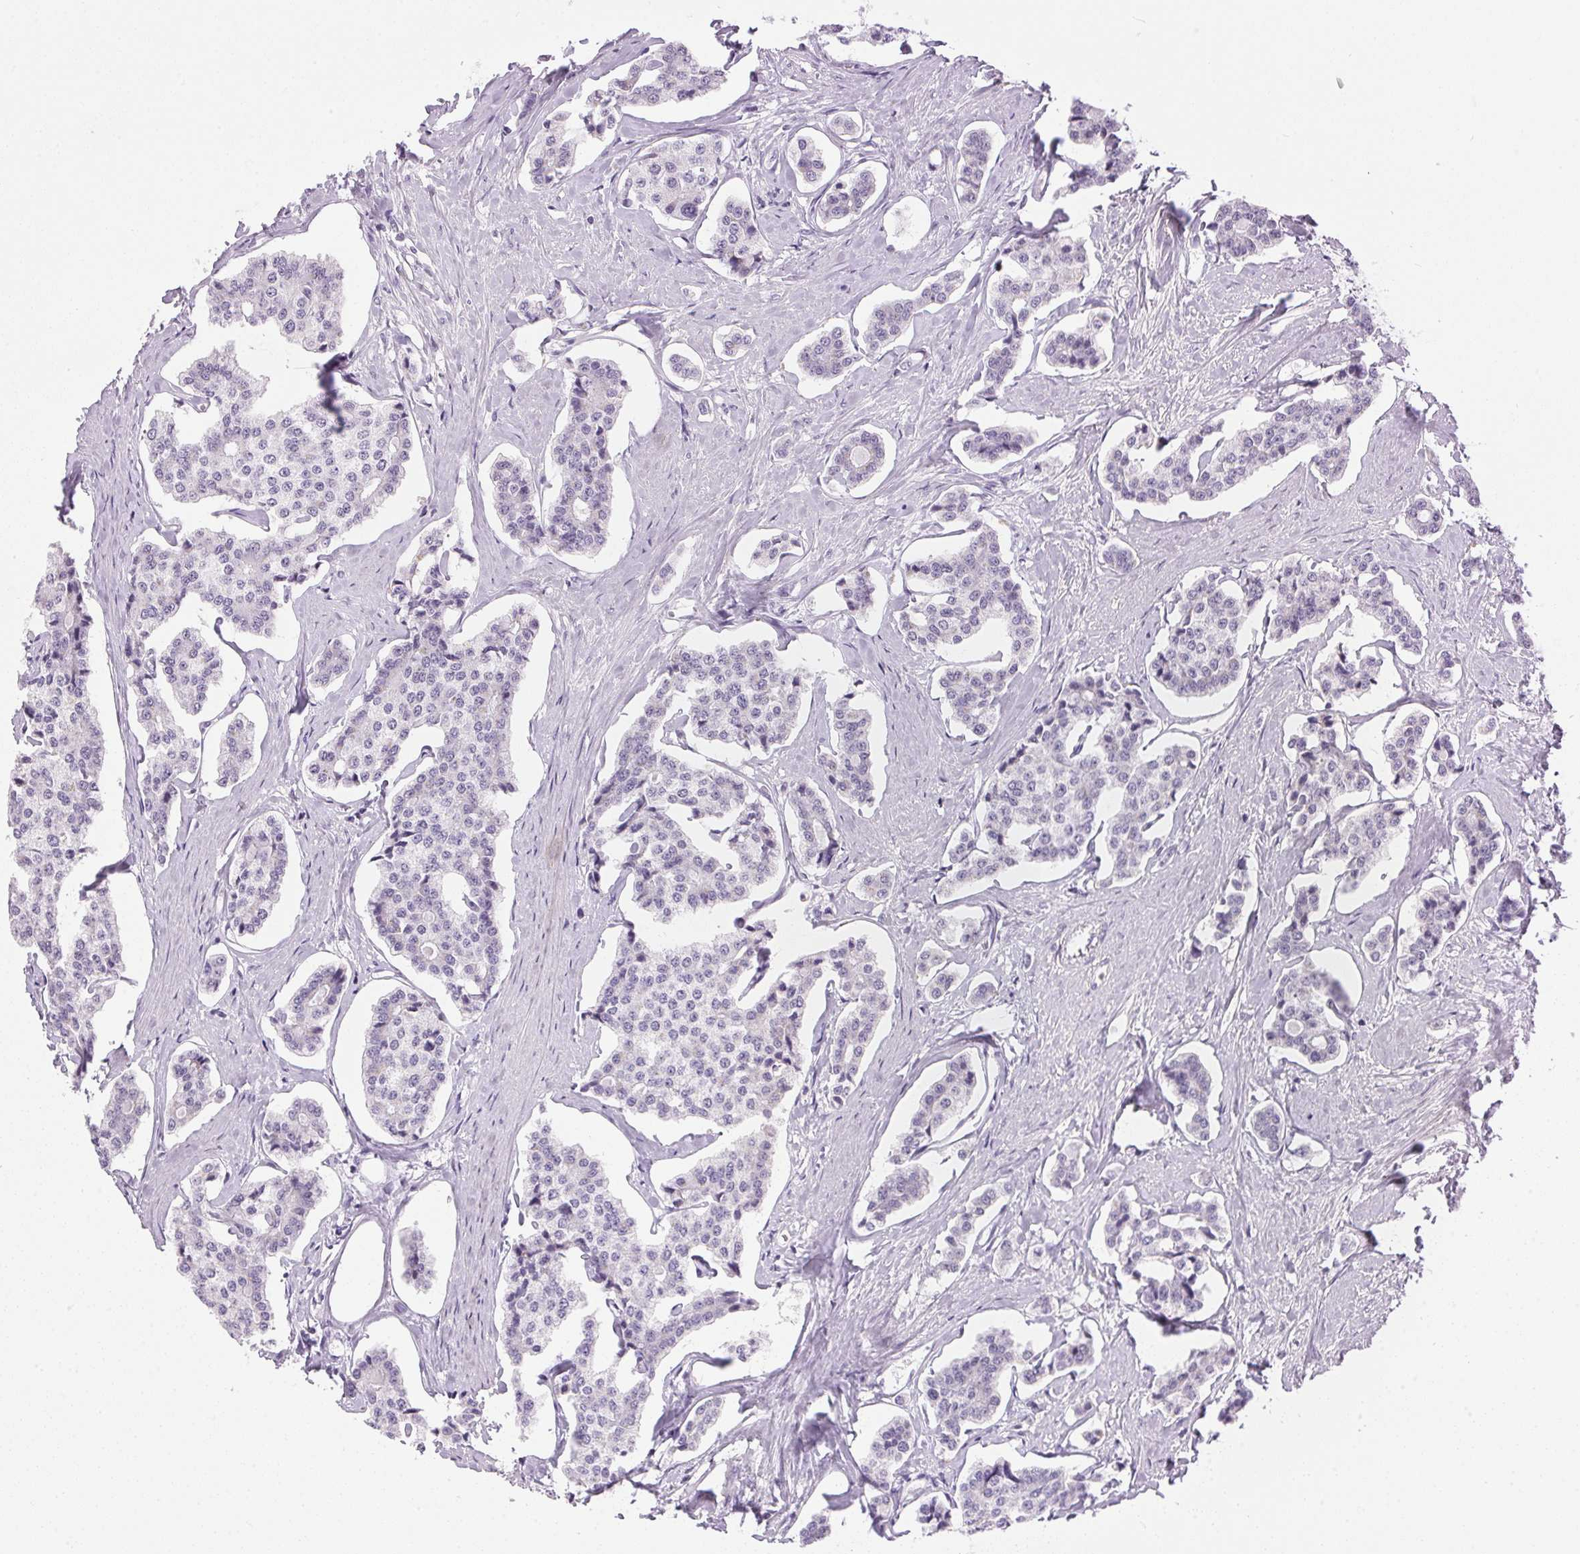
{"staining": {"intensity": "negative", "quantity": "none", "location": "none"}, "tissue": "carcinoid", "cell_type": "Tumor cells", "image_type": "cancer", "snomed": [{"axis": "morphology", "description": "Carcinoid, malignant, NOS"}, {"axis": "topography", "description": "Small intestine"}], "caption": "This is an IHC micrograph of carcinoid (malignant). There is no positivity in tumor cells.", "gene": "SP7", "patient": {"sex": "female", "age": 65}}